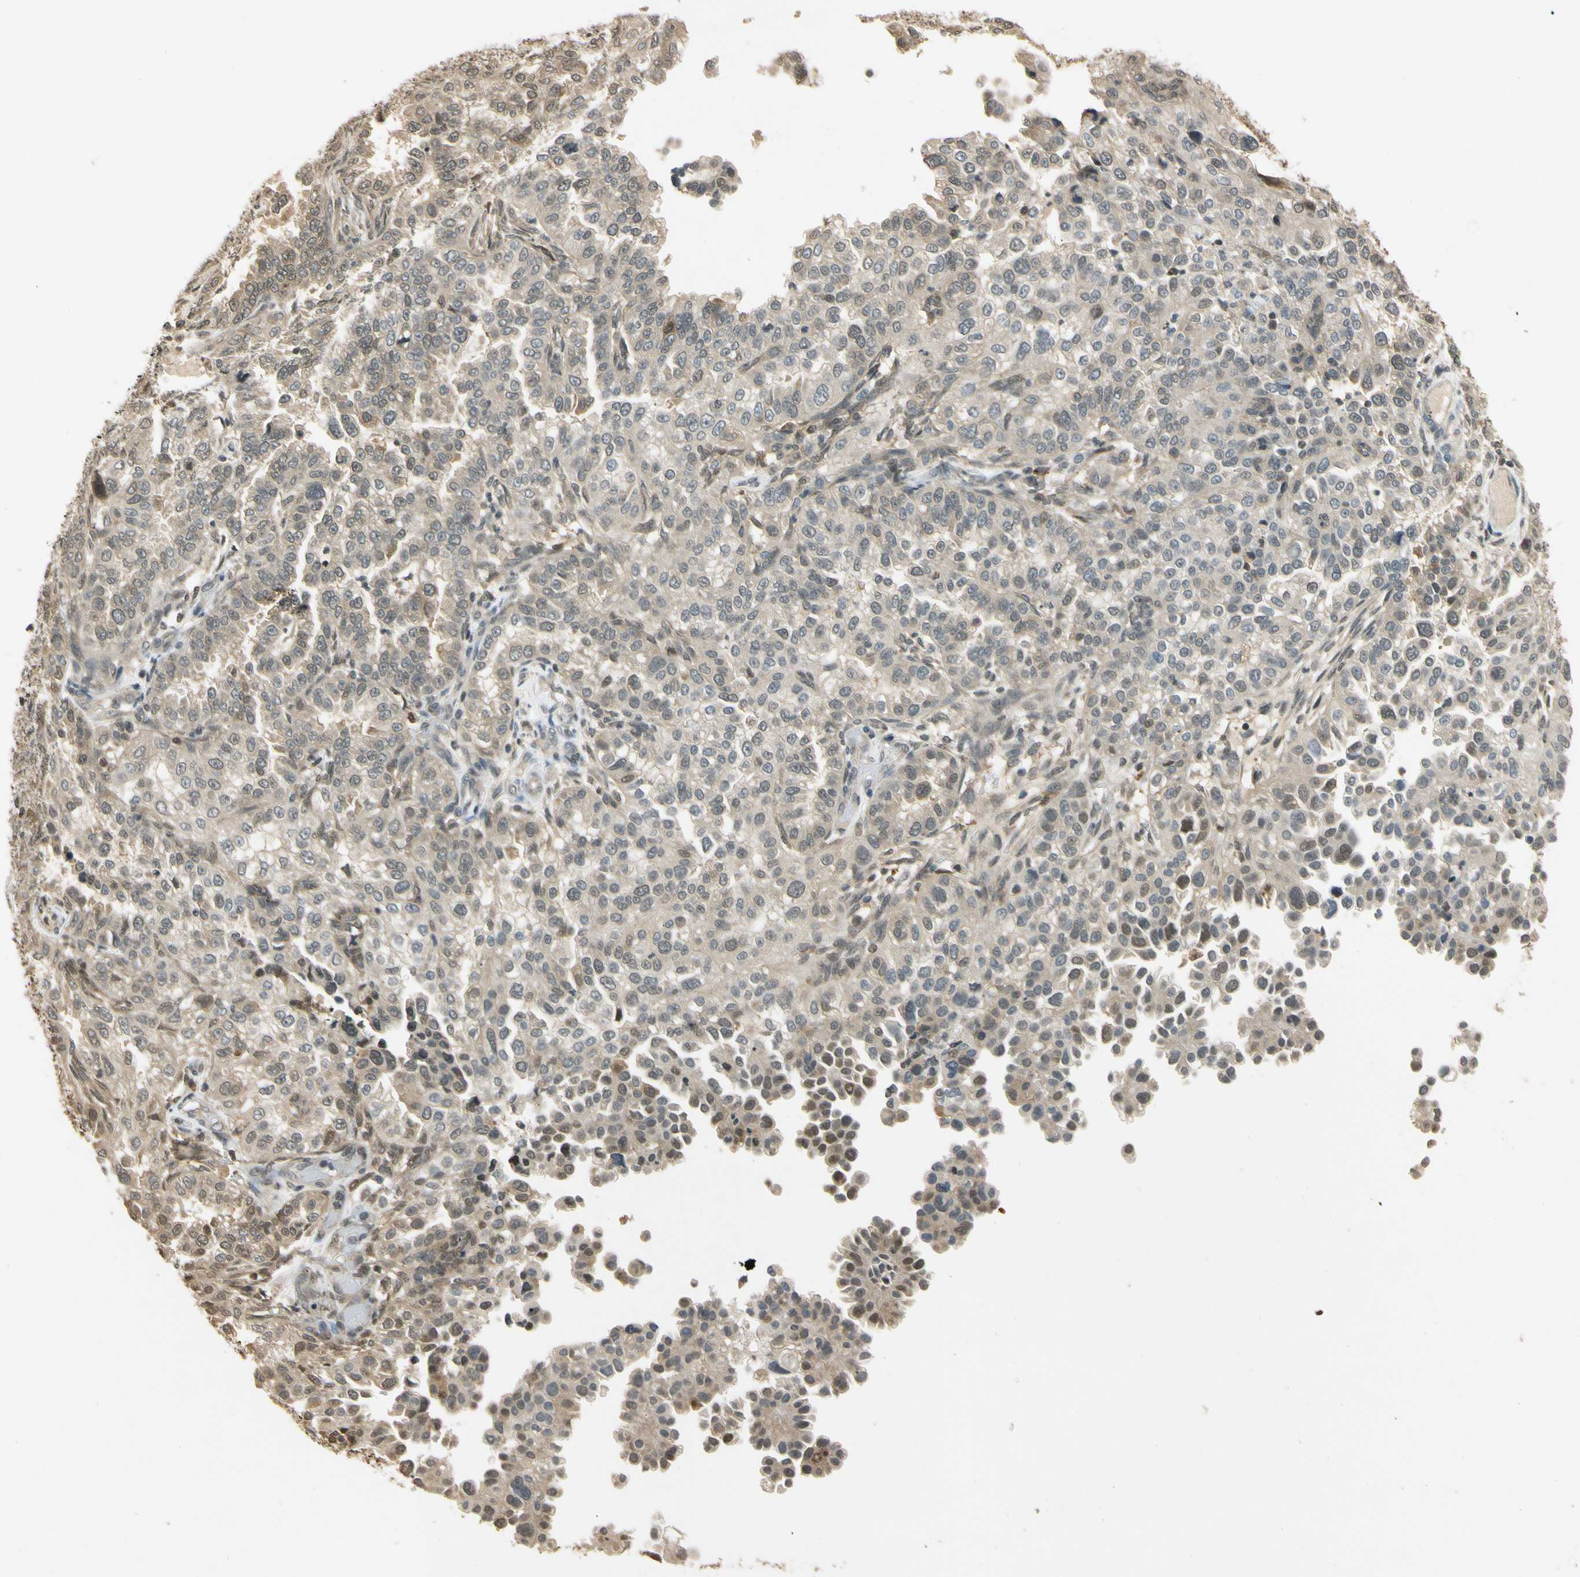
{"staining": {"intensity": "weak", "quantity": ">75%", "location": "cytoplasmic/membranous"}, "tissue": "endometrial cancer", "cell_type": "Tumor cells", "image_type": "cancer", "snomed": [{"axis": "morphology", "description": "Adenocarcinoma, NOS"}, {"axis": "topography", "description": "Endometrium"}], "caption": "Endometrial cancer (adenocarcinoma) stained with DAB immunohistochemistry demonstrates low levels of weak cytoplasmic/membranous expression in approximately >75% of tumor cells. Nuclei are stained in blue.", "gene": "SOD1", "patient": {"sex": "female", "age": 85}}